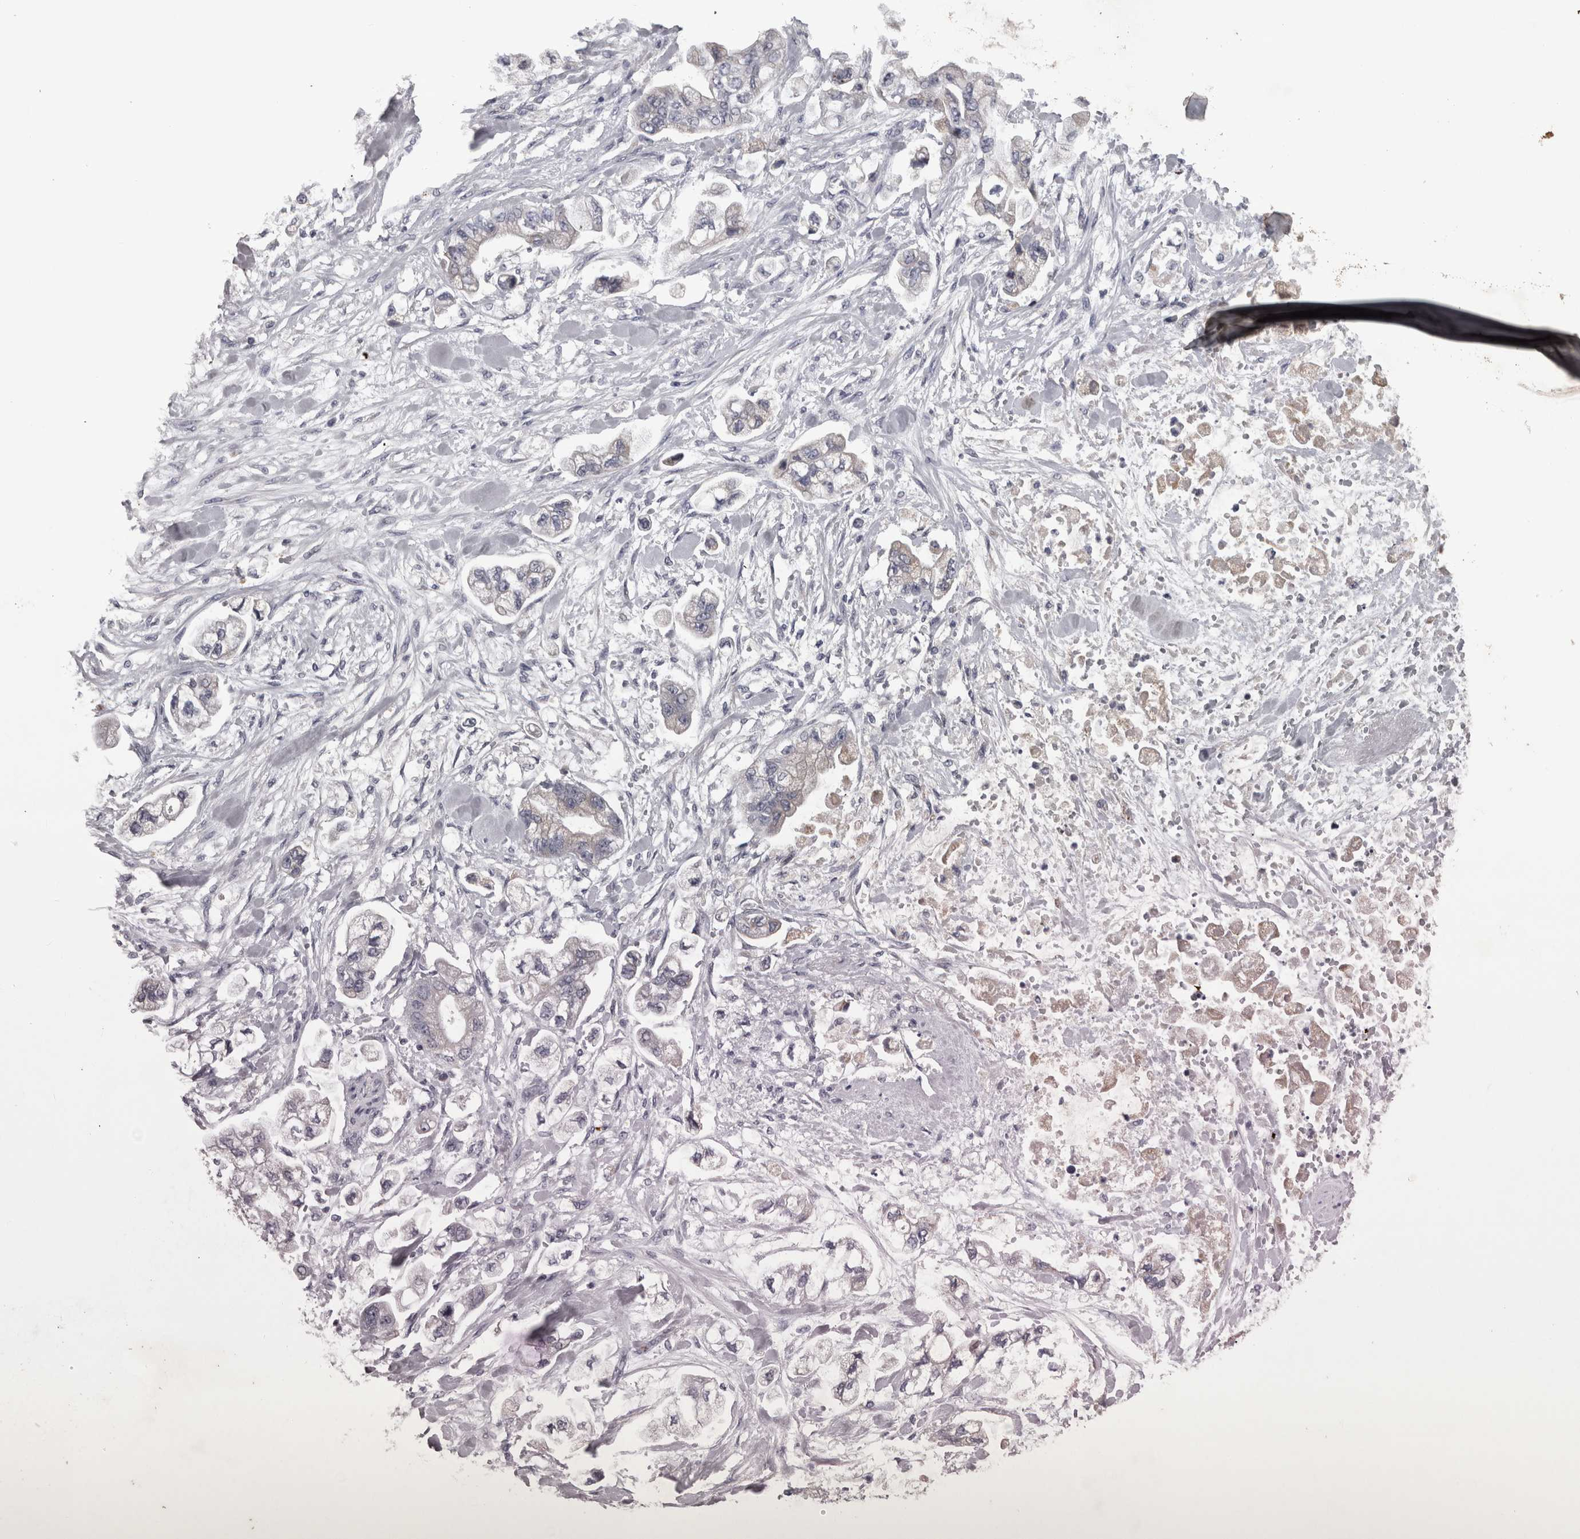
{"staining": {"intensity": "negative", "quantity": "none", "location": "none"}, "tissue": "stomach cancer", "cell_type": "Tumor cells", "image_type": "cancer", "snomed": [{"axis": "morphology", "description": "Normal tissue, NOS"}, {"axis": "morphology", "description": "Adenocarcinoma, NOS"}, {"axis": "topography", "description": "Stomach"}], "caption": "A high-resolution image shows IHC staining of stomach cancer (adenocarcinoma), which reveals no significant expression in tumor cells.", "gene": "DBT", "patient": {"sex": "male", "age": 62}}